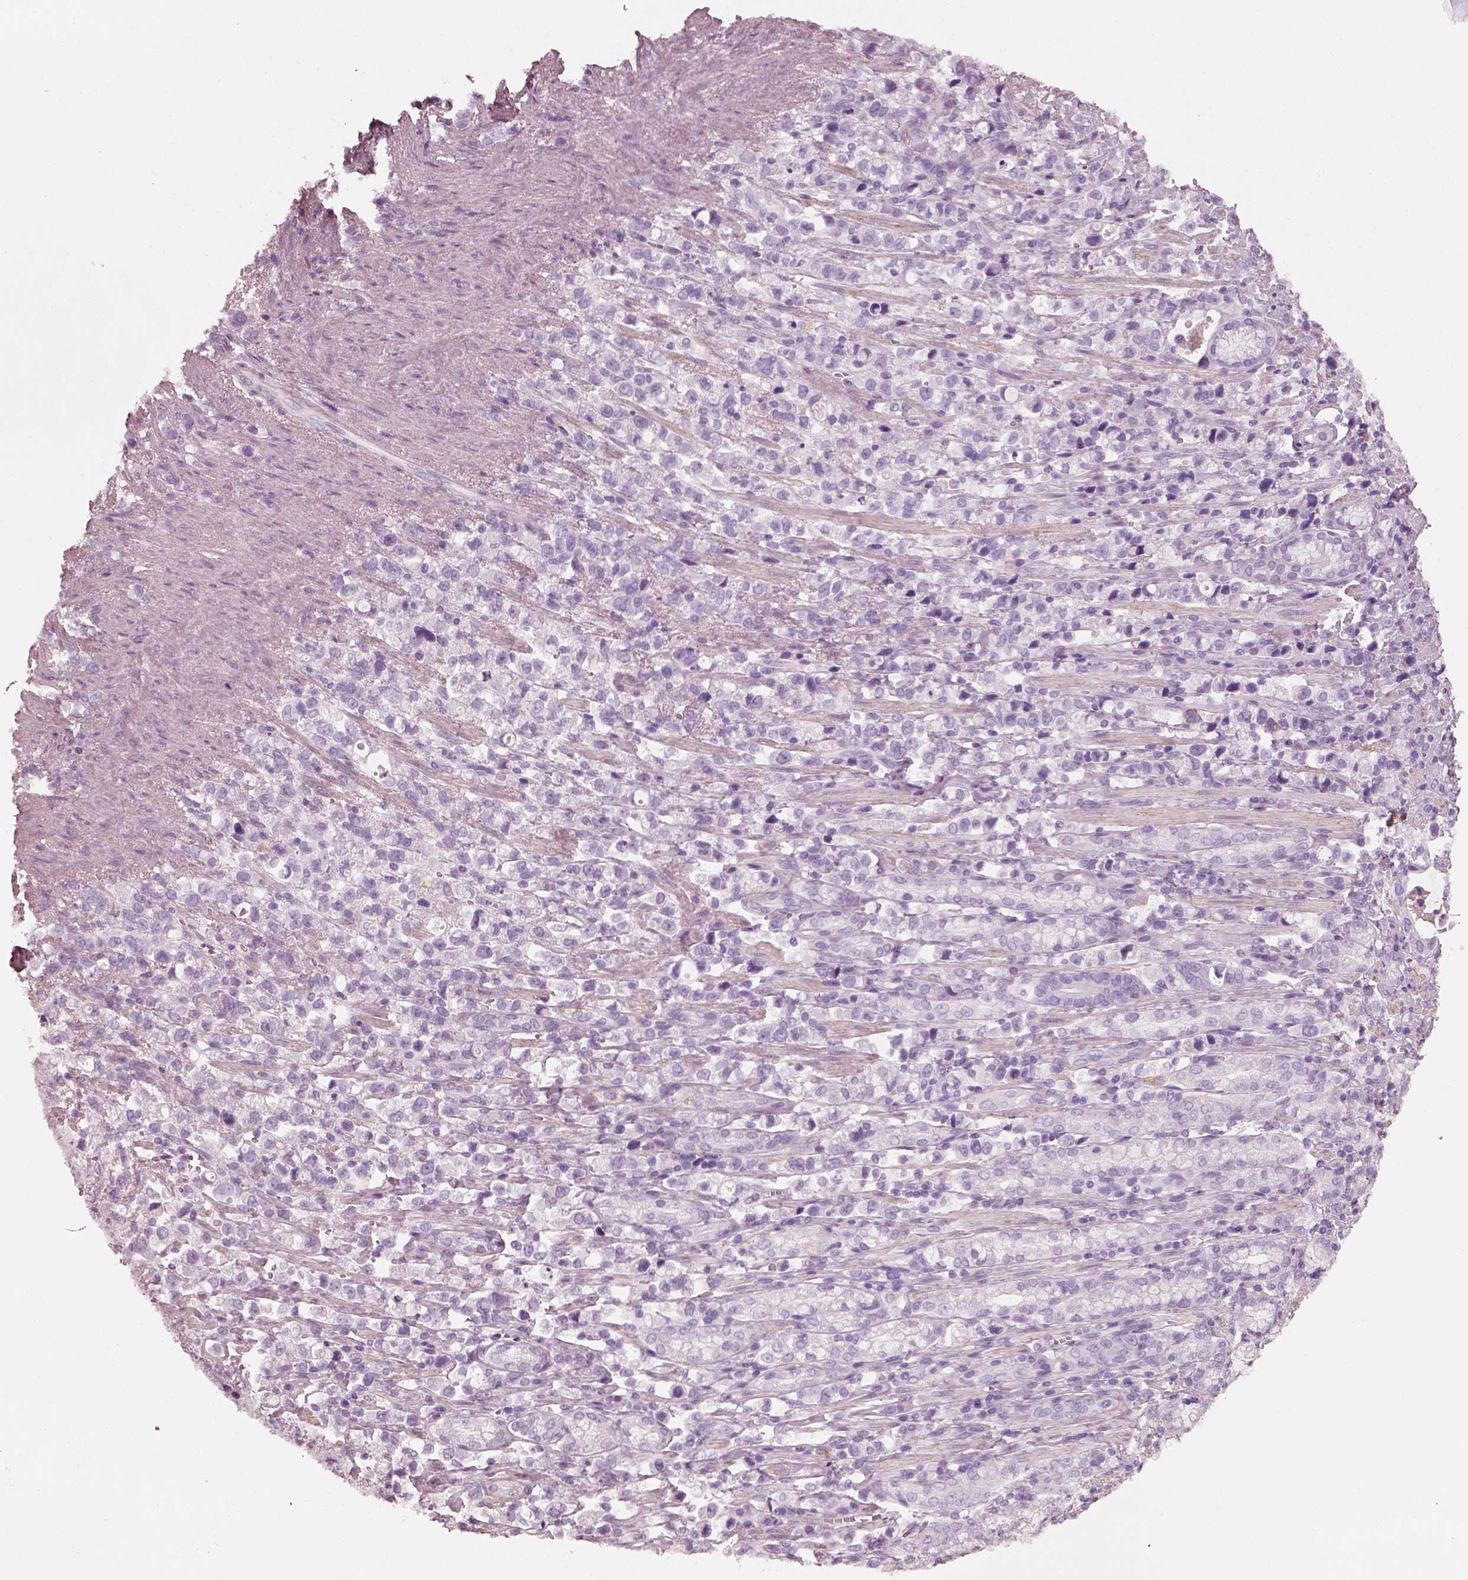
{"staining": {"intensity": "negative", "quantity": "none", "location": "none"}, "tissue": "stomach cancer", "cell_type": "Tumor cells", "image_type": "cancer", "snomed": [{"axis": "morphology", "description": "Adenocarcinoma, NOS"}, {"axis": "topography", "description": "Stomach"}], "caption": "The micrograph displays no significant positivity in tumor cells of stomach cancer (adenocarcinoma).", "gene": "RS1", "patient": {"sex": "male", "age": 63}}